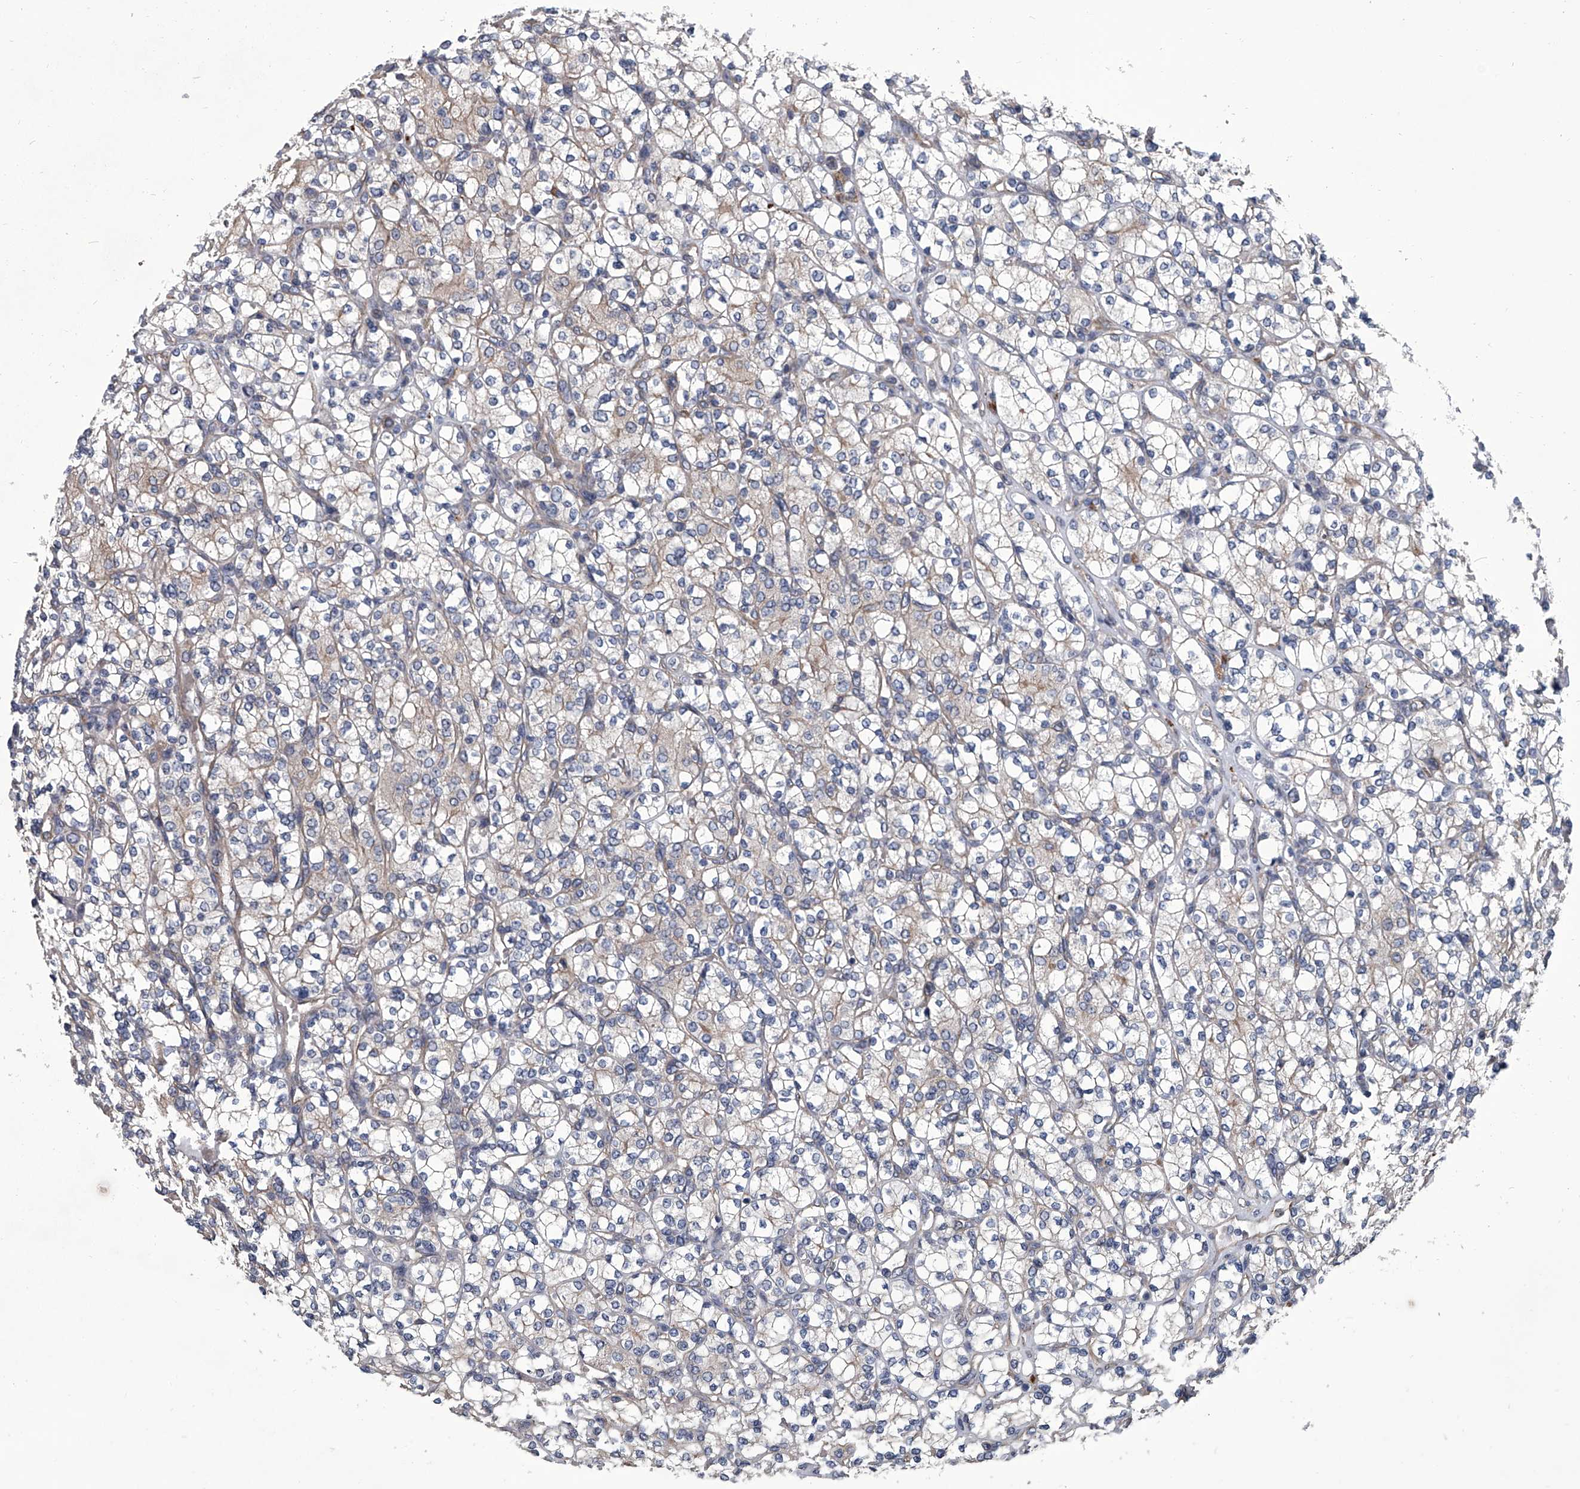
{"staining": {"intensity": "negative", "quantity": "none", "location": "none"}, "tissue": "renal cancer", "cell_type": "Tumor cells", "image_type": "cancer", "snomed": [{"axis": "morphology", "description": "Adenocarcinoma, NOS"}, {"axis": "topography", "description": "Kidney"}], "caption": "This histopathology image is of renal adenocarcinoma stained with immunohistochemistry (IHC) to label a protein in brown with the nuclei are counter-stained blue. There is no positivity in tumor cells.", "gene": "ABCG1", "patient": {"sex": "male", "age": 77}}